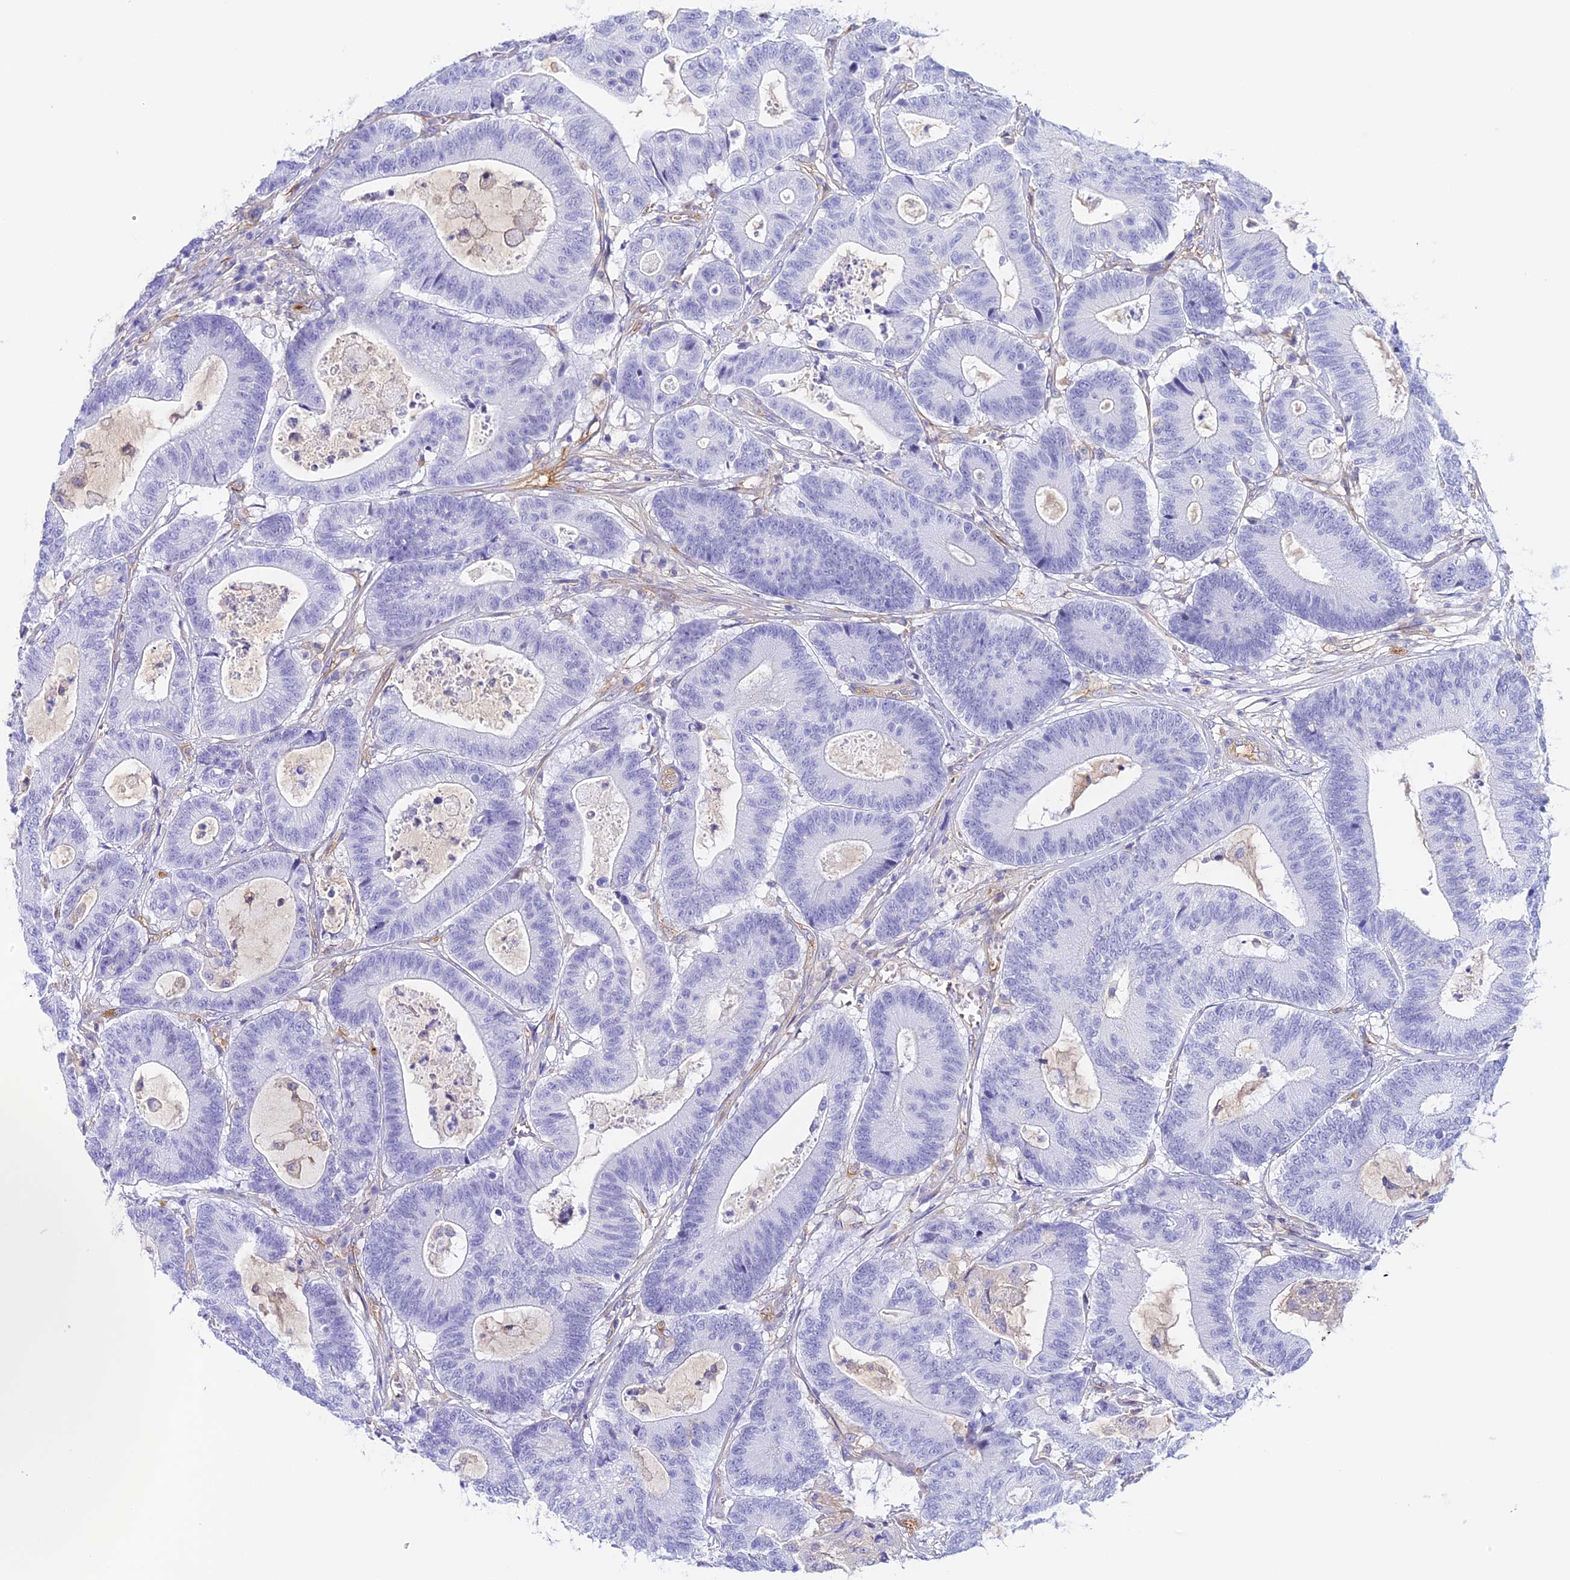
{"staining": {"intensity": "negative", "quantity": "none", "location": "none"}, "tissue": "colorectal cancer", "cell_type": "Tumor cells", "image_type": "cancer", "snomed": [{"axis": "morphology", "description": "Adenocarcinoma, NOS"}, {"axis": "topography", "description": "Colon"}], "caption": "IHC photomicrograph of neoplastic tissue: colorectal cancer (adenocarcinoma) stained with DAB displays no significant protein expression in tumor cells.", "gene": "HOMER3", "patient": {"sex": "female", "age": 84}}